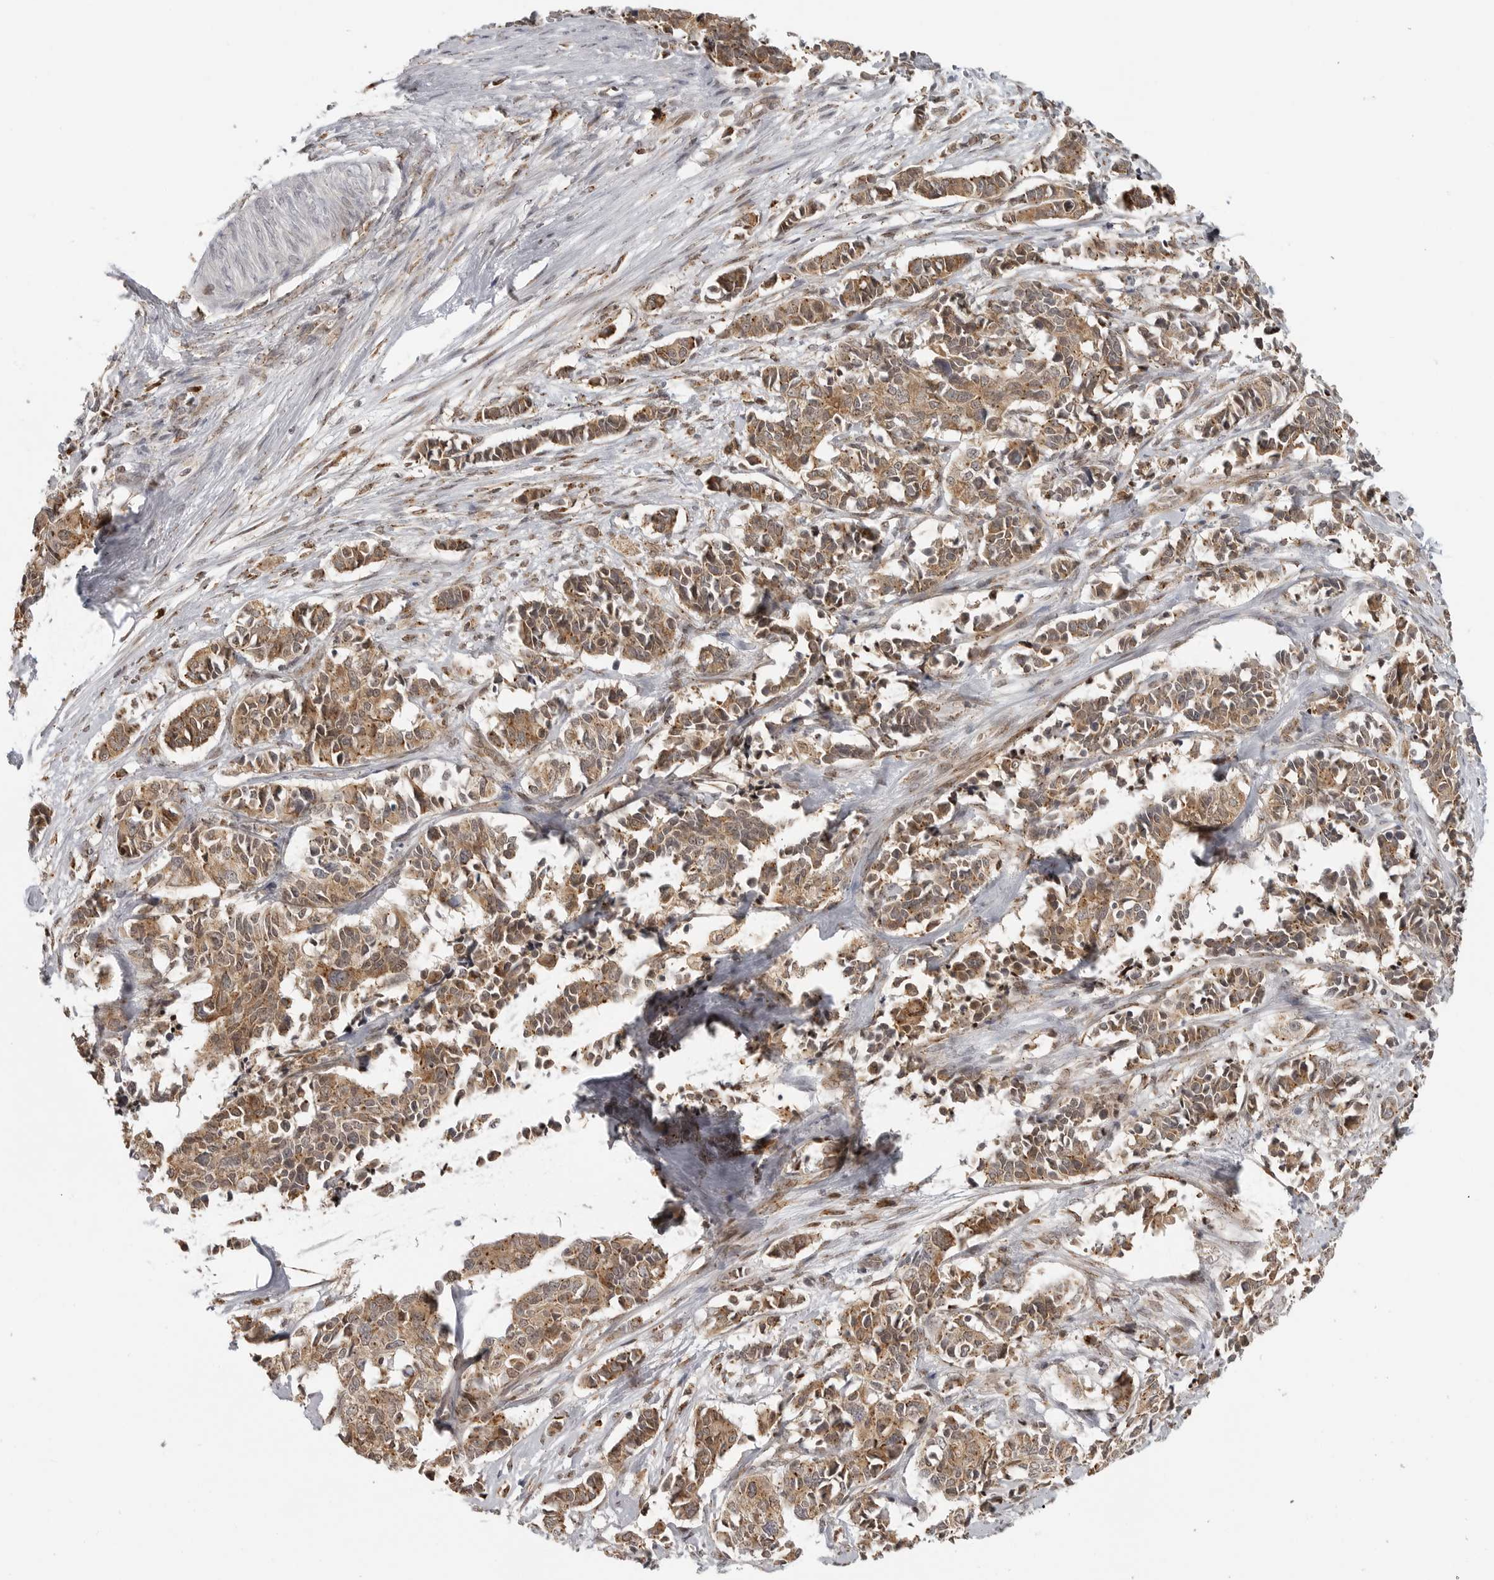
{"staining": {"intensity": "moderate", "quantity": ">75%", "location": "cytoplasmic/membranous,nuclear"}, "tissue": "cervical cancer", "cell_type": "Tumor cells", "image_type": "cancer", "snomed": [{"axis": "morphology", "description": "Normal tissue, NOS"}, {"axis": "morphology", "description": "Squamous cell carcinoma, NOS"}, {"axis": "topography", "description": "Cervix"}], "caption": "DAB immunohistochemical staining of cervical squamous cell carcinoma reveals moderate cytoplasmic/membranous and nuclear protein staining in approximately >75% of tumor cells. (IHC, brightfield microscopy, high magnification).", "gene": "COPA", "patient": {"sex": "female", "age": 35}}